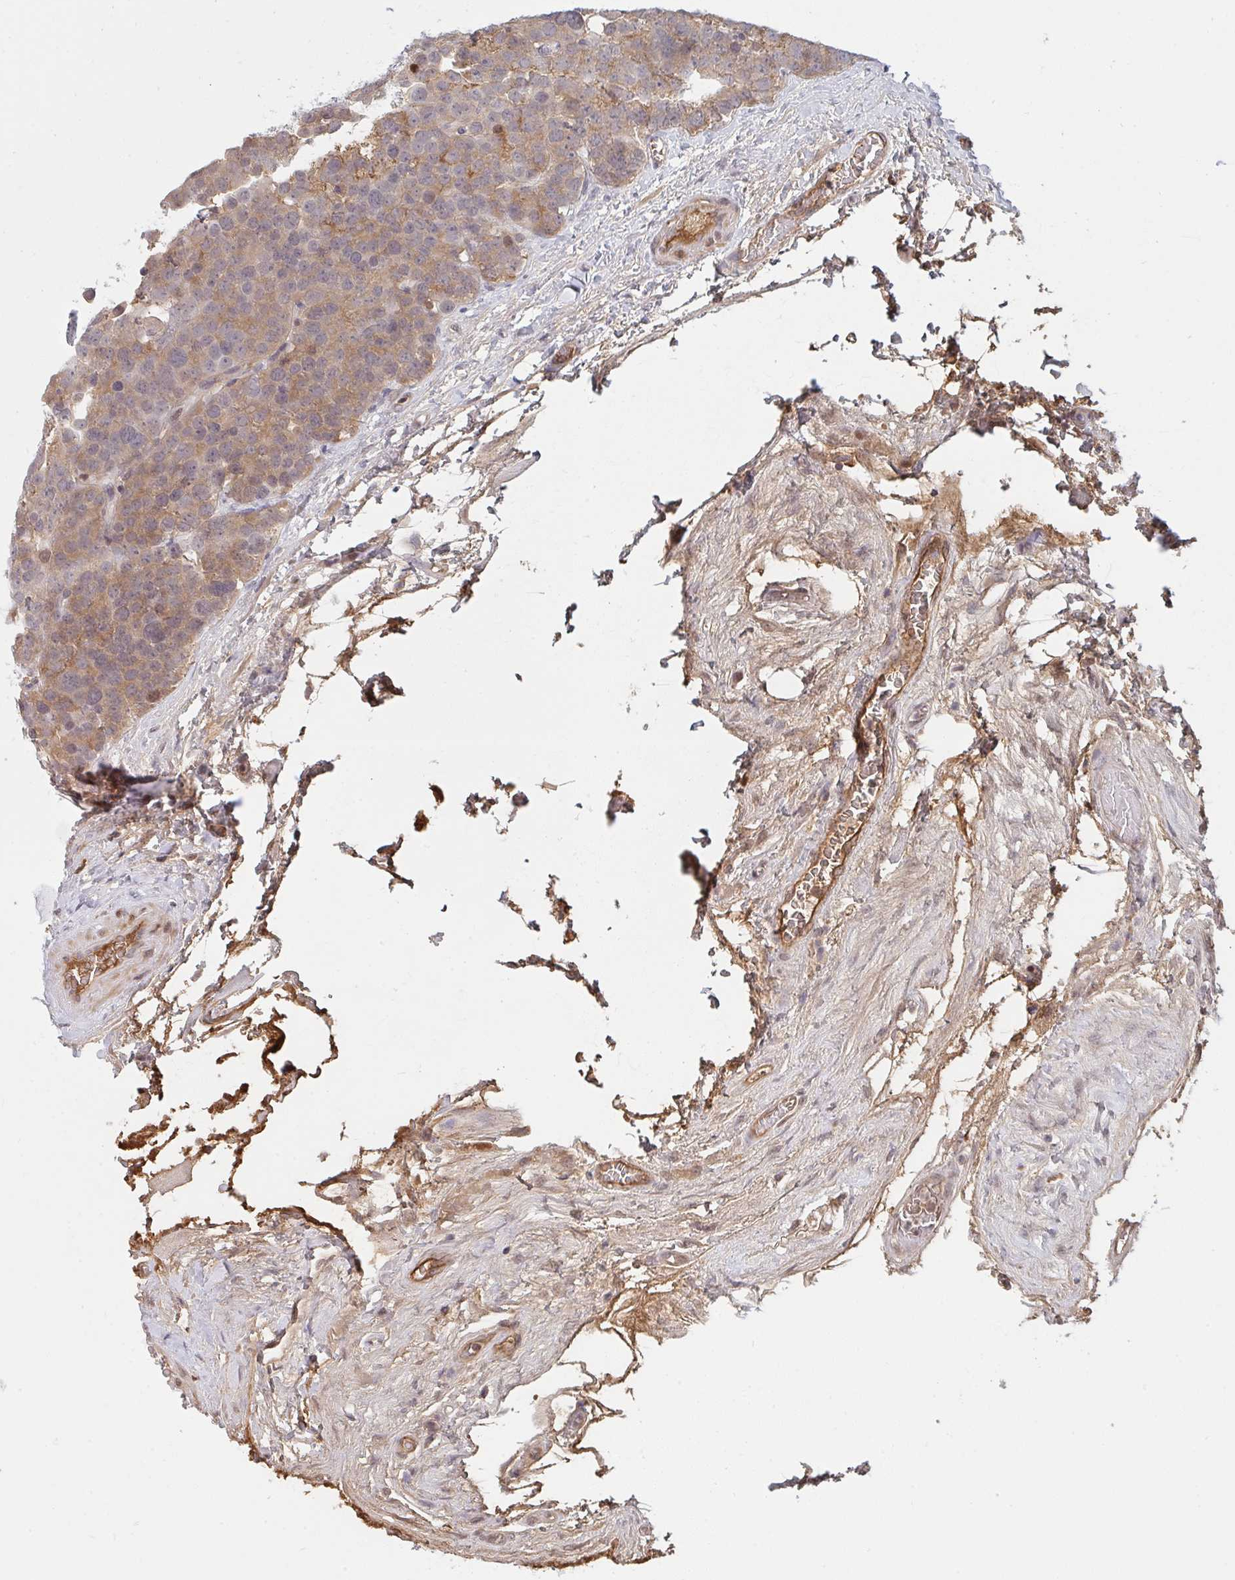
{"staining": {"intensity": "weak", "quantity": ">75%", "location": "cytoplasmic/membranous"}, "tissue": "testis cancer", "cell_type": "Tumor cells", "image_type": "cancer", "snomed": [{"axis": "morphology", "description": "Seminoma, NOS"}, {"axis": "topography", "description": "Testis"}], "caption": "This is a photomicrograph of immunohistochemistry staining of testis cancer (seminoma), which shows weak positivity in the cytoplasmic/membranous of tumor cells.", "gene": "DSCAML1", "patient": {"sex": "male", "age": 71}}